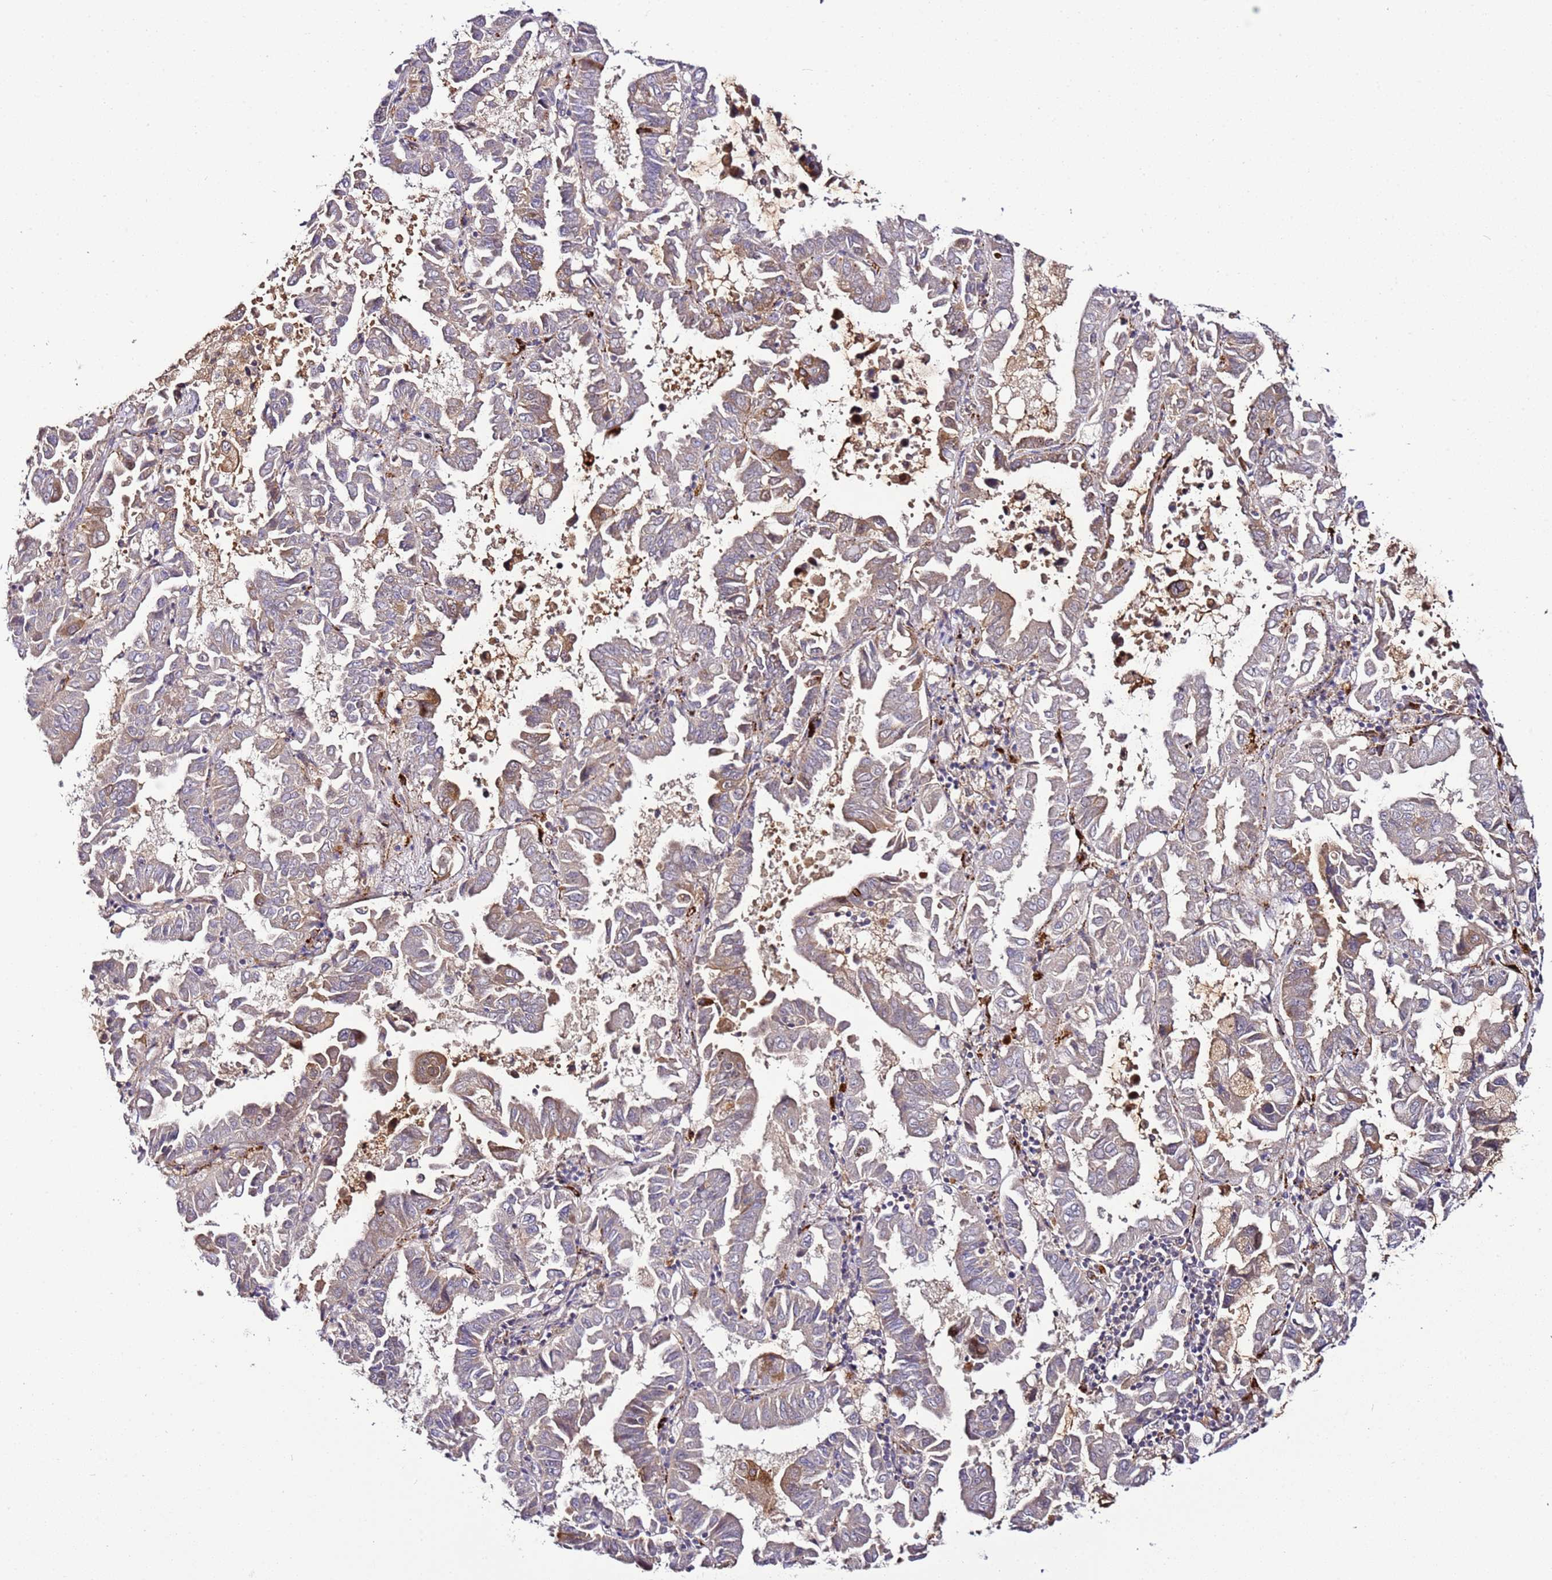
{"staining": {"intensity": "moderate", "quantity": "25%-75%", "location": "cytoplasmic/membranous"}, "tissue": "lung cancer", "cell_type": "Tumor cells", "image_type": "cancer", "snomed": [{"axis": "morphology", "description": "Adenocarcinoma, NOS"}, {"axis": "topography", "description": "Lung"}], "caption": "Immunohistochemistry image of human lung adenocarcinoma stained for a protein (brown), which shows medium levels of moderate cytoplasmic/membranous expression in about 25%-75% of tumor cells.", "gene": "PVRIG", "patient": {"sex": "male", "age": 64}}